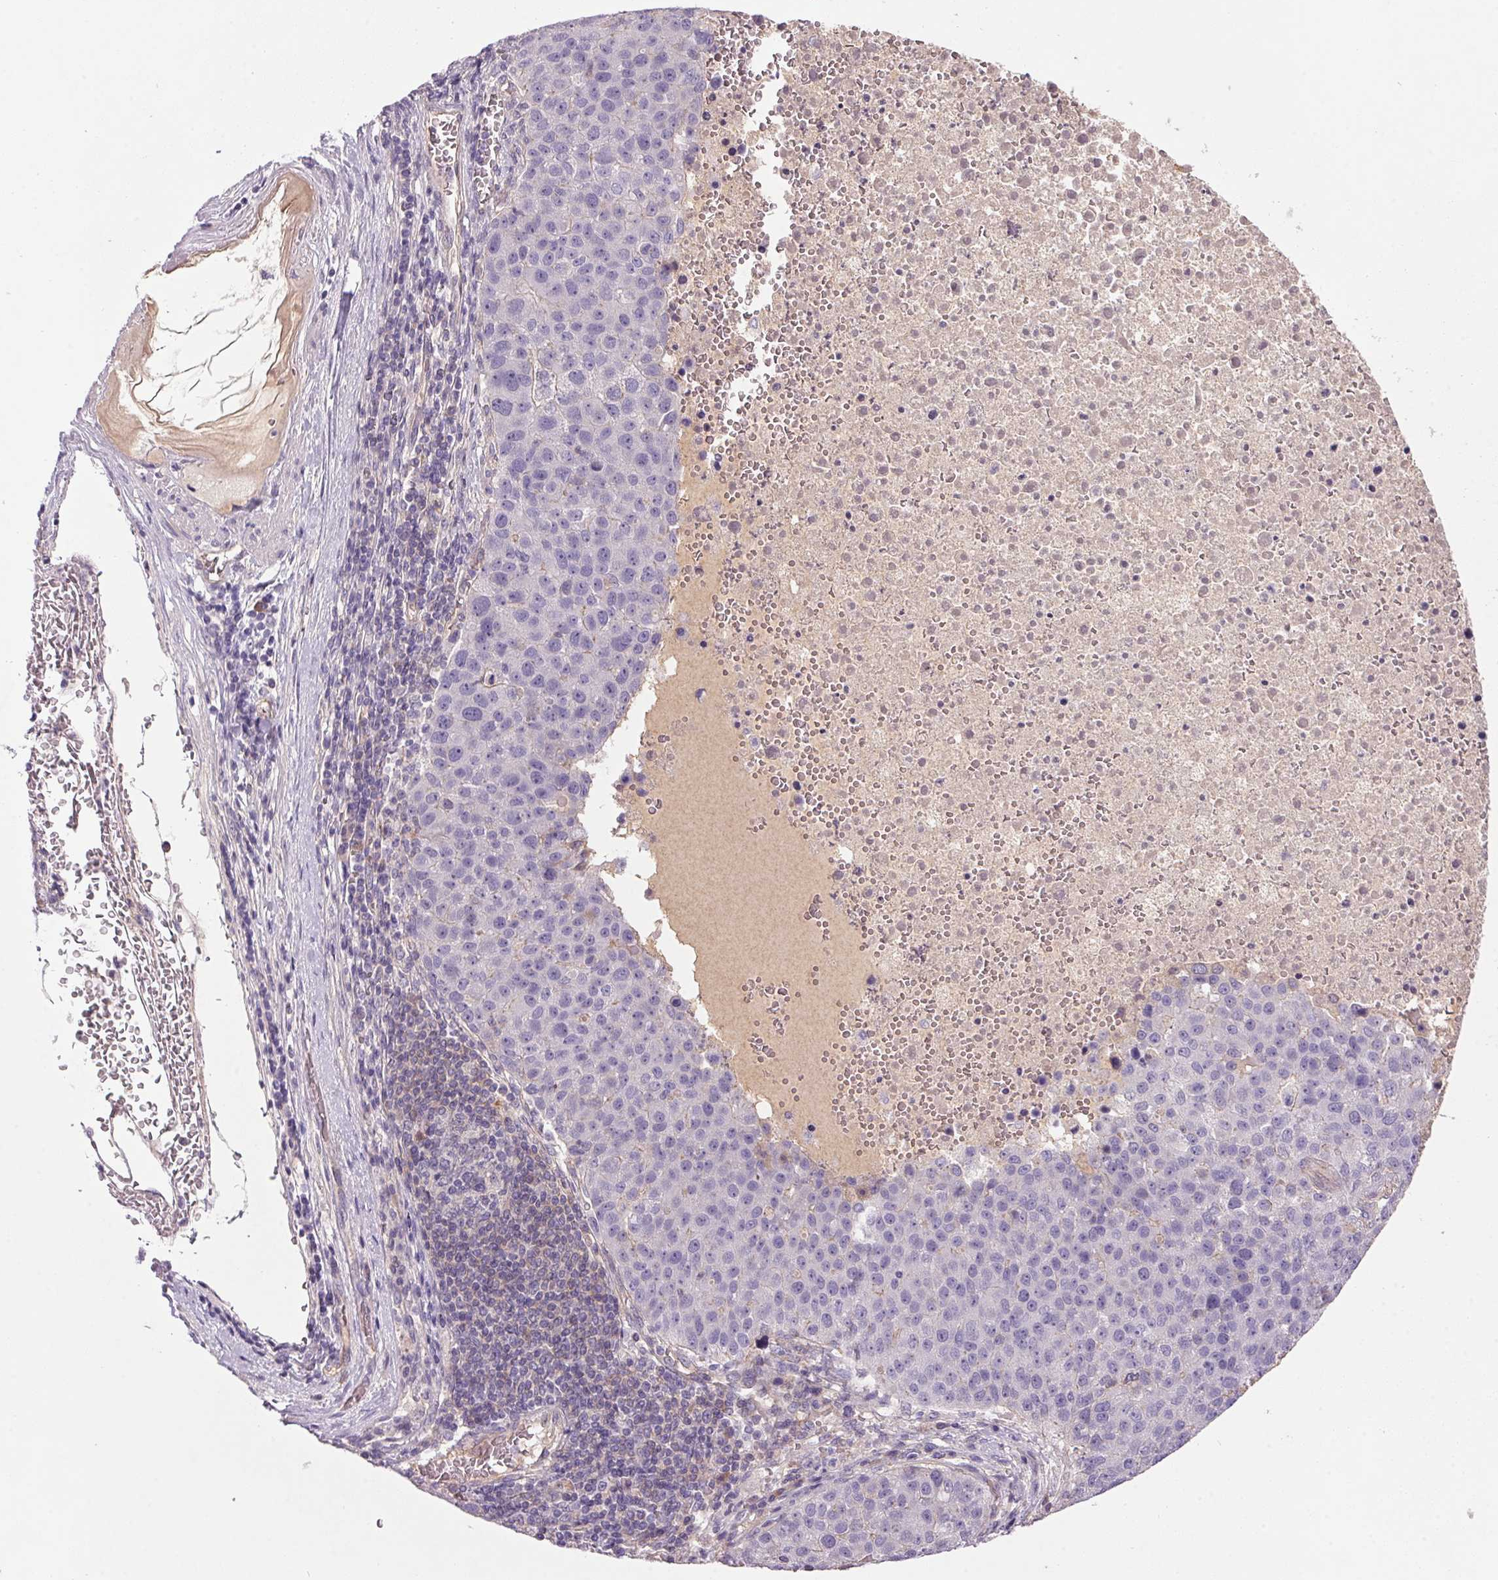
{"staining": {"intensity": "negative", "quantity": "none", "location": "none"}, "tissue": "pancreatic cancer", "cell_type": "Tumor cells", "image_type": "cancer", "snomed": [{"axis": "morphology", "description": "Adenocarcinoma, NOS"}, {"axis": "topography", "description": "Pancreas"}], "caption": "Tumor cells show no significant protein expression in adenocarcinoma (pancreatic). (Stains: DAB immunohistochemistry with hematoxylin counter stain, Microscopy: brightfield microscopy at high magnification).", "gene": "APOC4", "patient": {"sex": "female", "age": 61}}